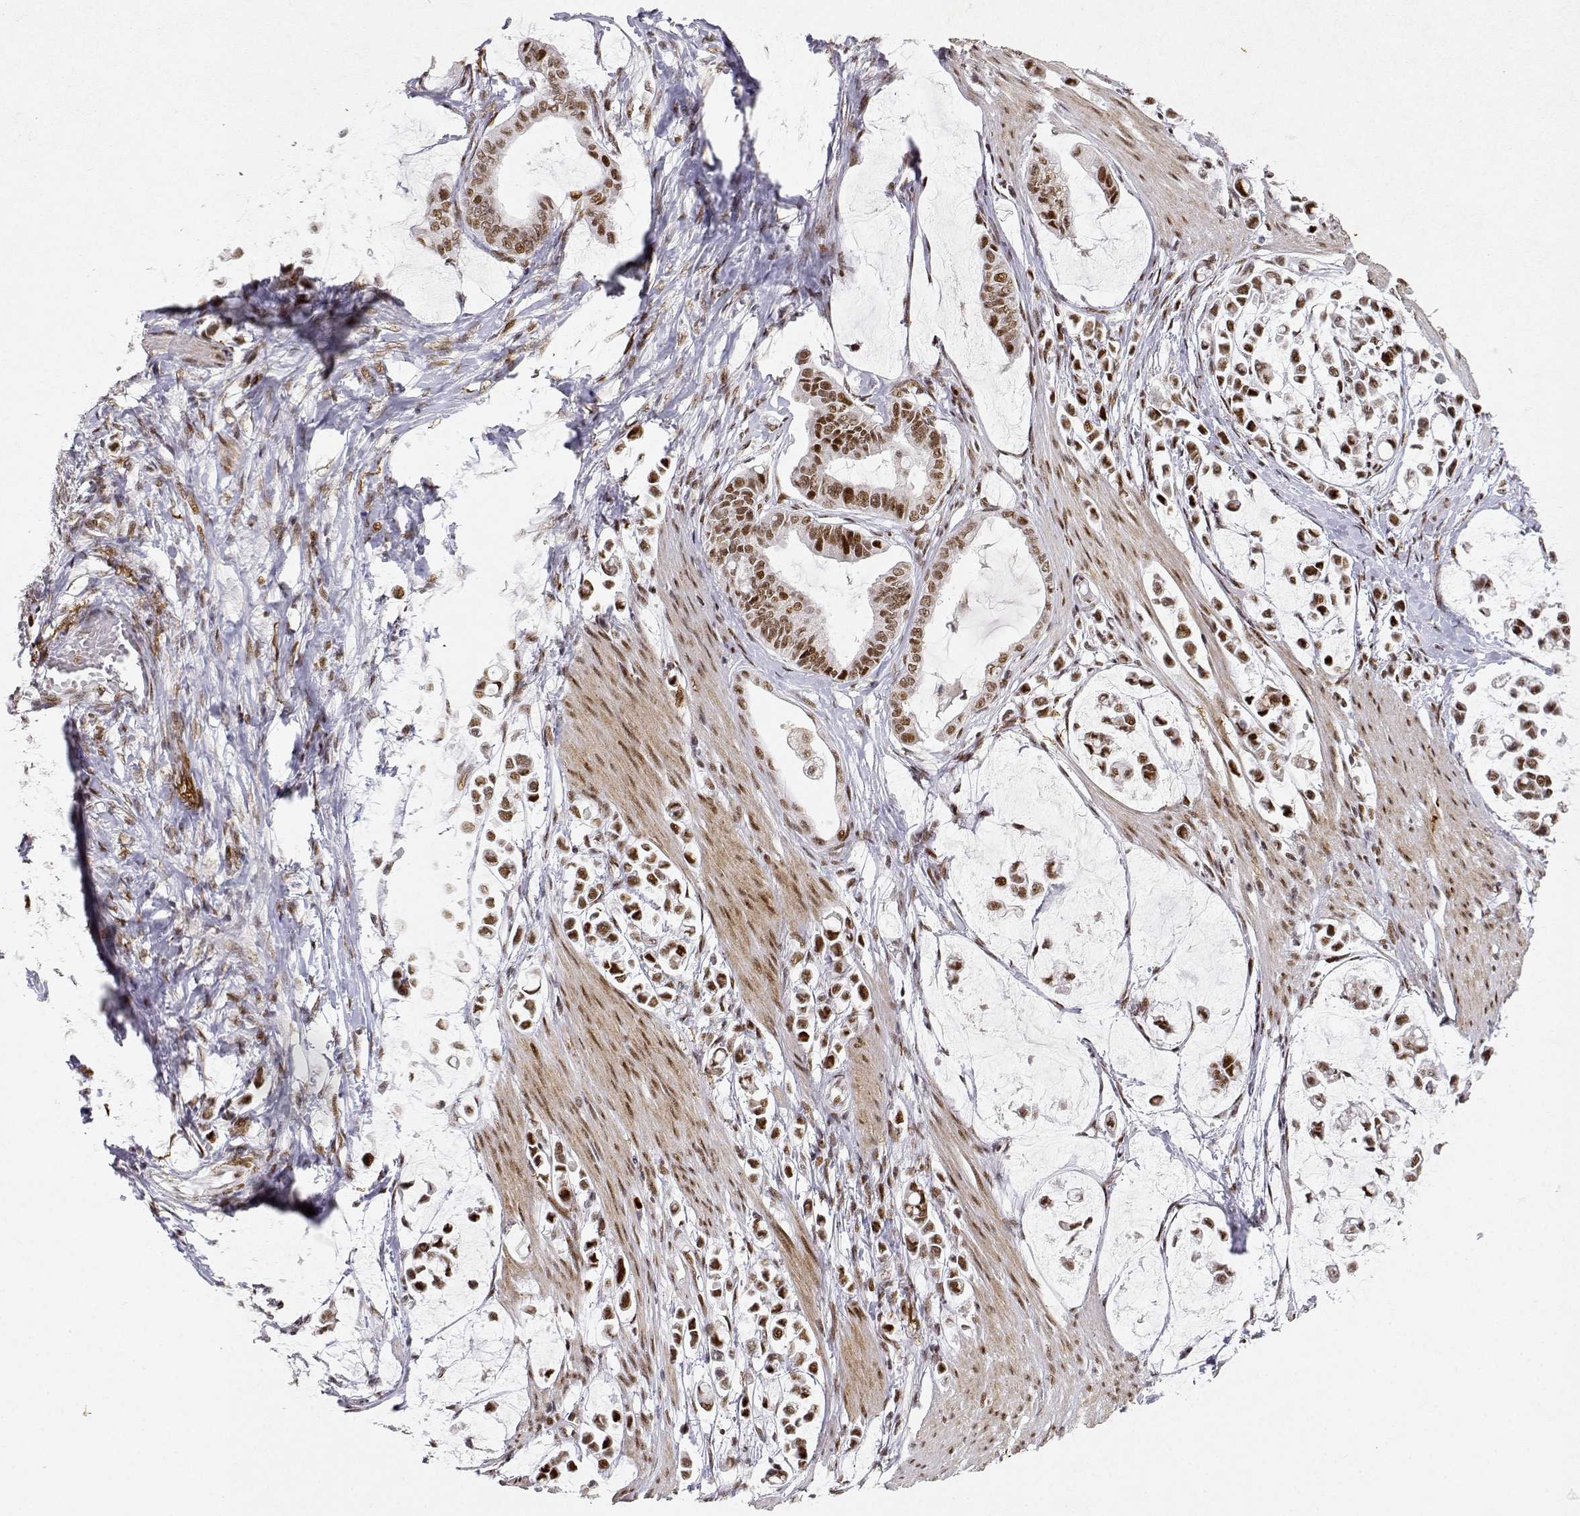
{"staining": {"intensity": "moderate", "quantity": ">75%", "location": "nuclear"}, "tissue": "stomach cancer", "cell_type": "Tumor cells", "image_type": "cancer", "snomed": [{"axis": "morphology", "description": "Adenocarcinoma, NOS"}, {"axis": "topography", "description": "Stomach"}], "caption": "Protein expression analysis of stomach adenocarcinoma reveals moderate nuclear staining in approximately >75% of tumor cells. The staining was performed using DAB, with brown indicating positive protein expression. Nuclei are stained blue with hematoxylin.", "gene": "RSF1", "patient": {"sex": "male", "age": 82}}